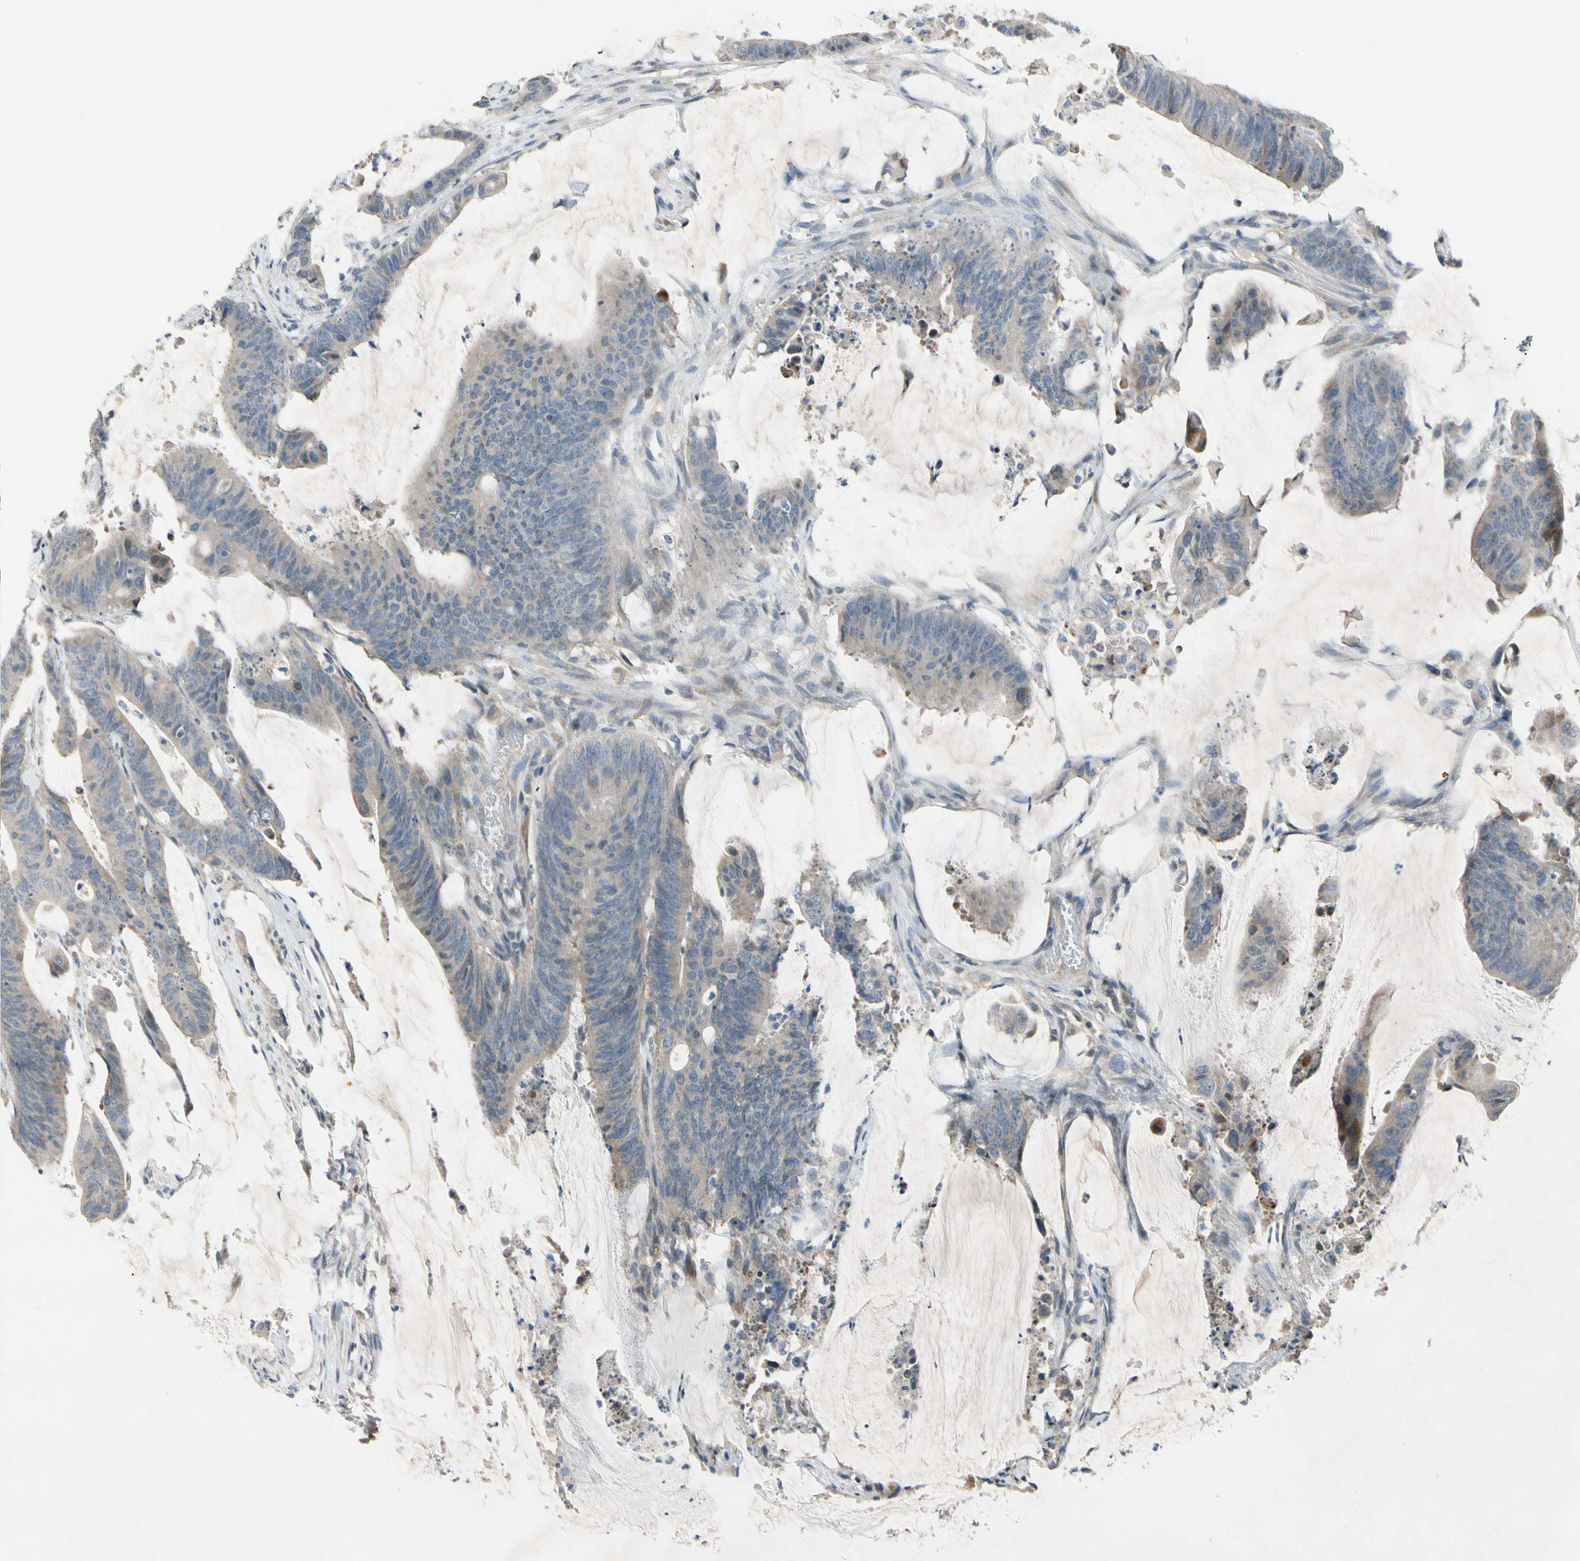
{"staining": {"intensity": "weak", "quantity": ">75%", "location": "cytoplasmic/membranous"}, "tissue": "colorectal cancer", "cell_type": "Tumor cells", "image_type": "cancer", "snomed": [{"axis": "morphology", "description": "Adenocarcinoma, NOS"}, {"axis": "topography", "description": "Rectum"}], "caption": "DAB immunohistochemical staining of human adenocarcinoma (colorectal) demonstrates weak cytoplasmic/membranous protein positivity in approximately >75% of tumor cells.", "gene": "PIP5K1B", "patient": {"sex": "female", "age": 66}}